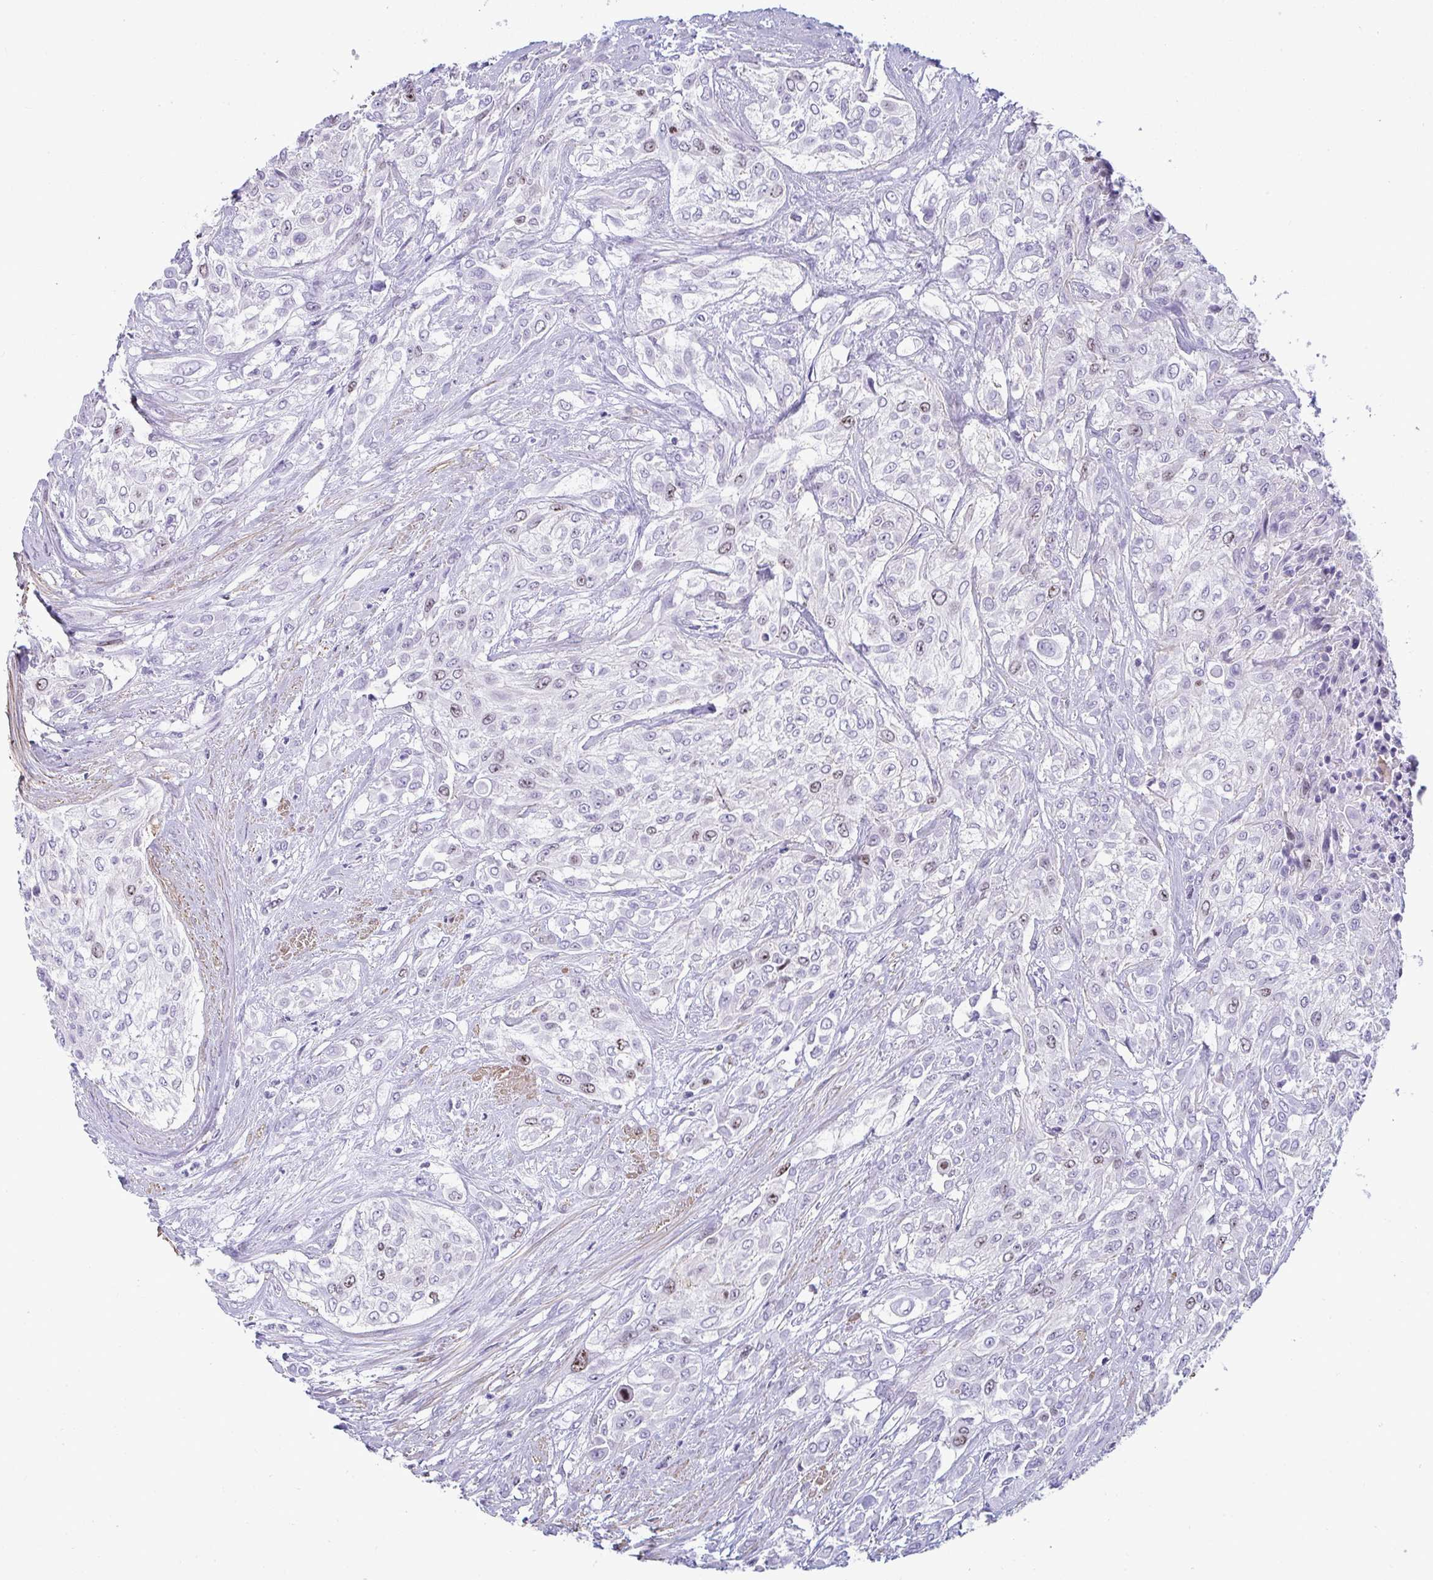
{"staining": {"intensity": "moderate", "quantity": "<25%", "location": "nuclear"}, "tissue": "urothelial cancer", "cell_type": "Tumor cells", "image_type": "cancer", "snomed": [{"axis": "morphology", "description": "Urothelial carcinoma, High grade"}, {"axis": "topography", "description": "Urinary bladder"}], "caption": "This image demonstrates immunohistochemistry staining of urothelial cancer, with low moderate nuclear staining in approximately <25% of tumor cells.", "gene": "SUZ12", "patient": {"sex": "male", "age": 57}}